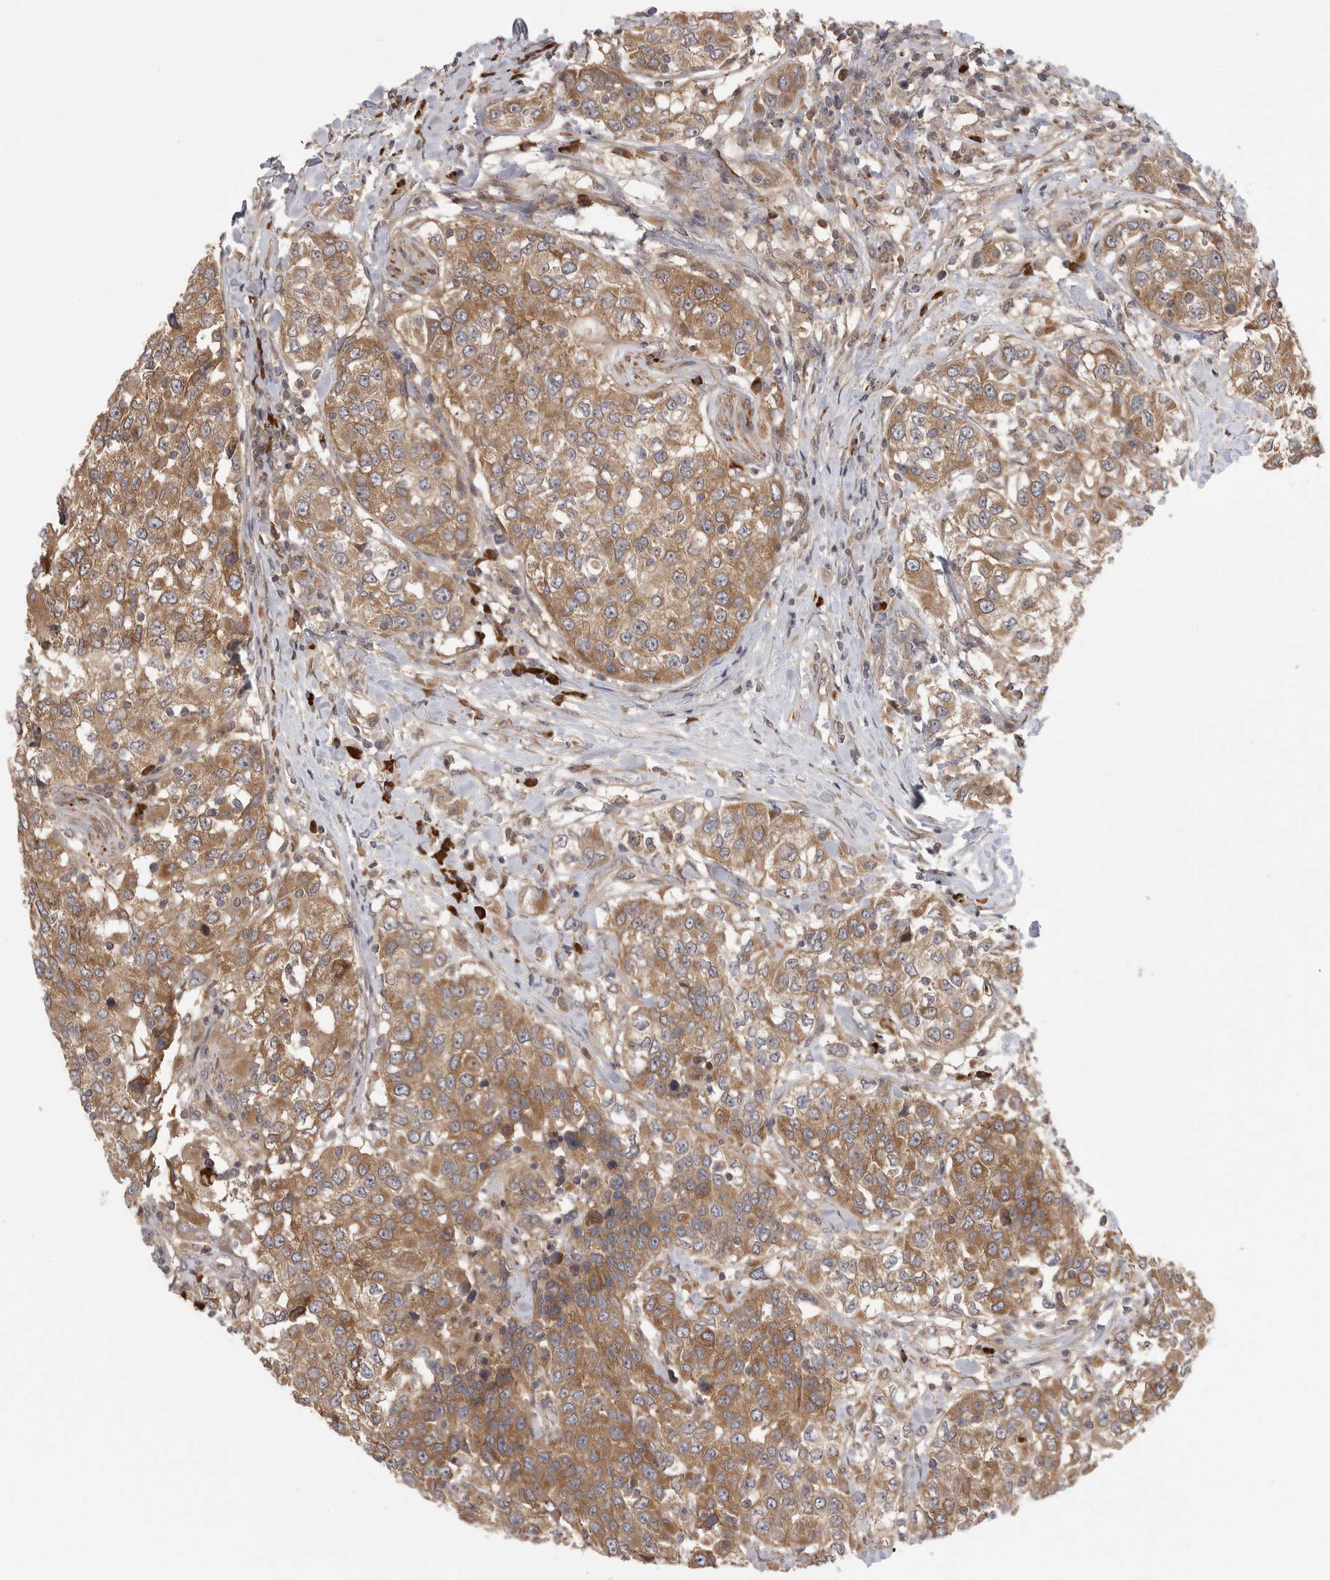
{"staining": {"intensity": "moderate", "quantity": ">75%", "location": "cytoplasmic/membranous"}, "tissue": "urothelial cancer", "cell_type": "Tumor cells", "image_type": "cancer", "snomed": [{"axis": "morphology", "description": "Urothelial carcinoma, High grade"}, {"axis": "topography", "description": "Urinary bladder"}], "caption": "The immunohistochemical stain labels moderate cytoplasmic/membranous staining in tumor cells of urothelial cancer tissue. Immunohistochemistry stains the protein of interest in brown and the nuclei are stained blue.", "gene": "OXR1", "patient": {"sex": "female", "age": 80}}